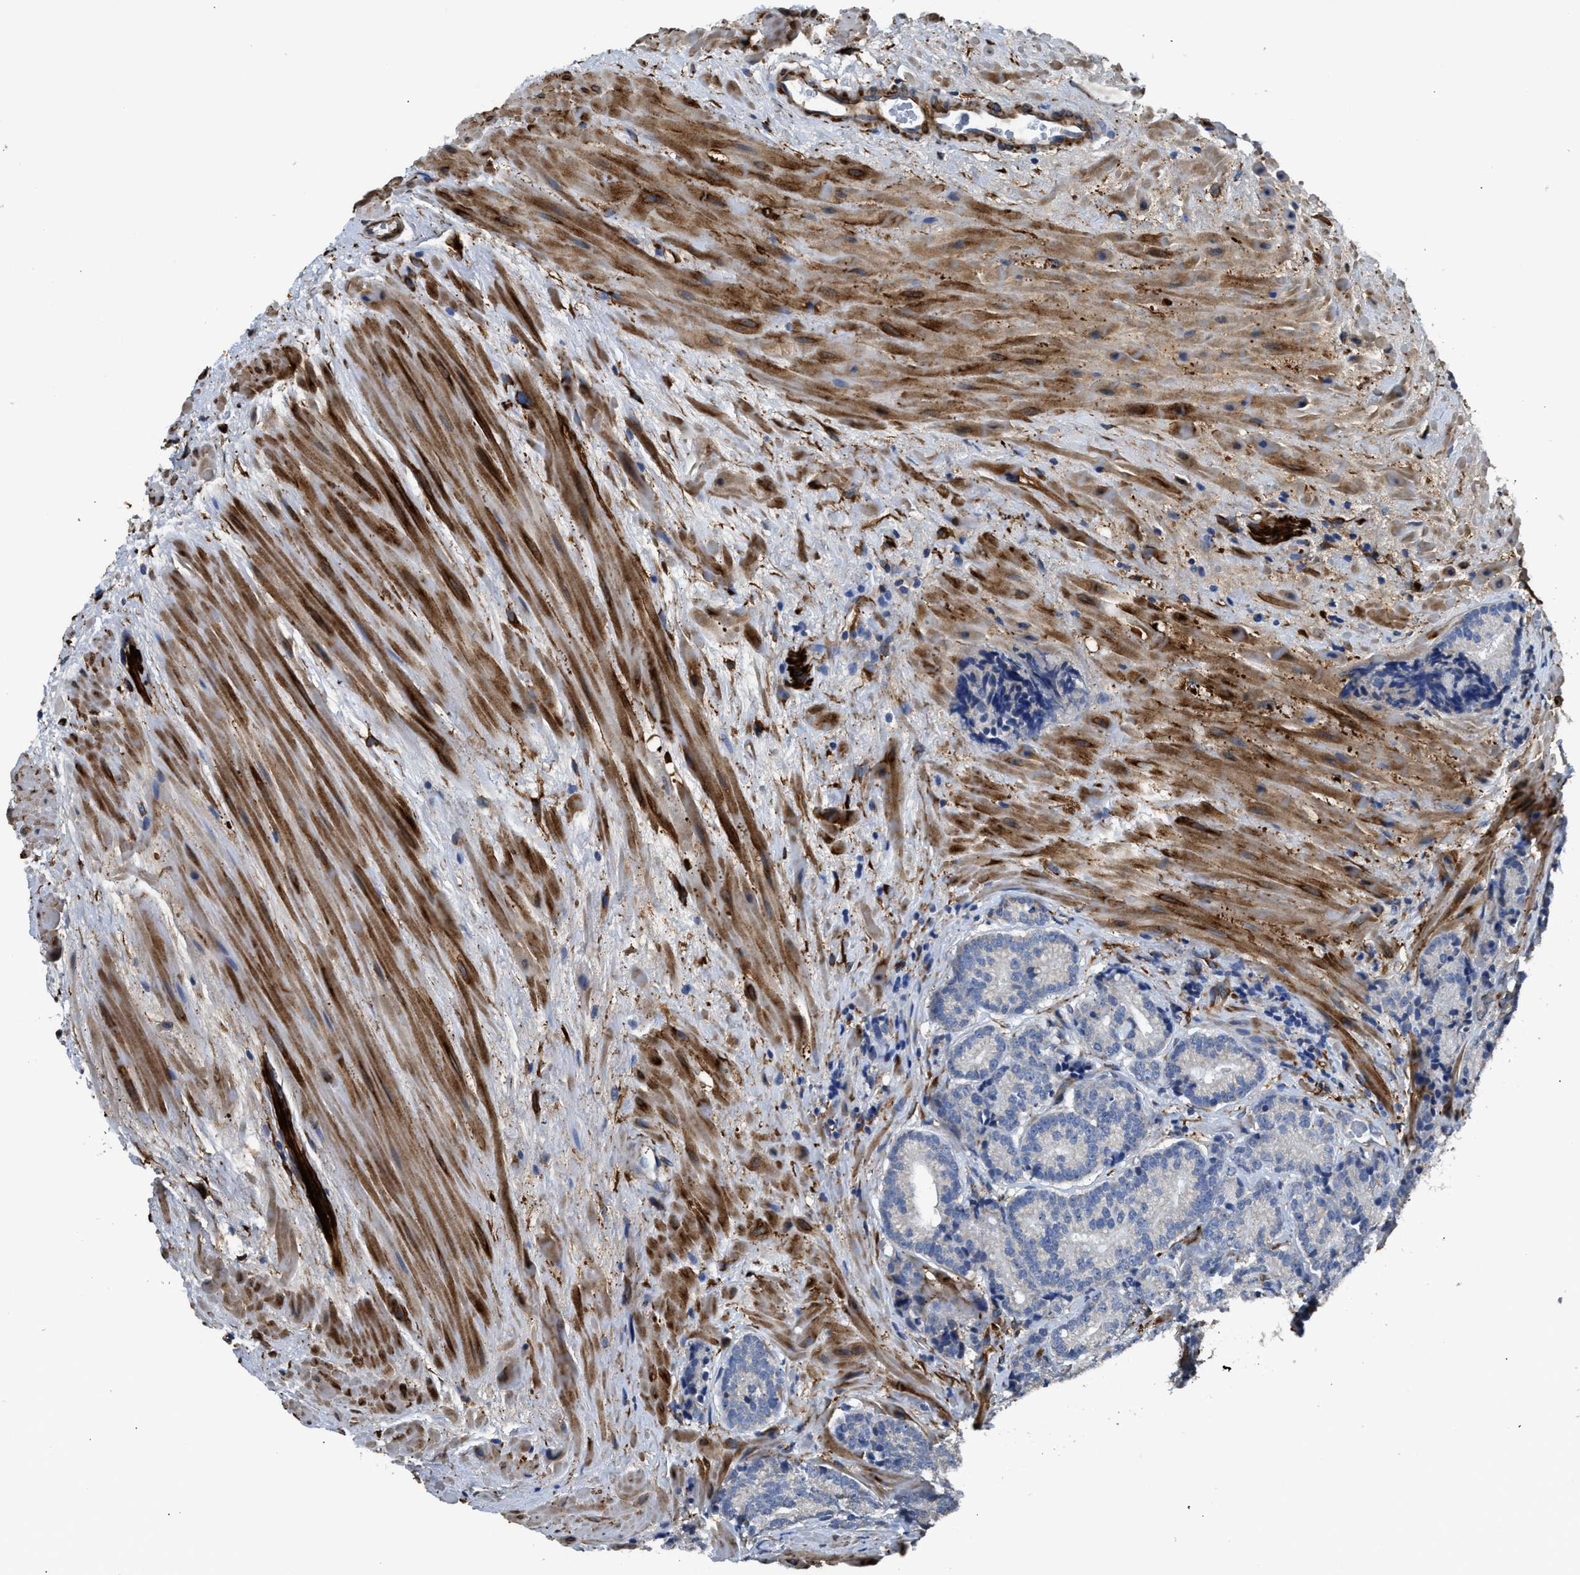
{"staining": {"intensity": "negative", "quantity": "none", "location": "none"}, "tissue": "prostate cancer", "cell_type": "Tumor cells", "image_type": "cancer", "snomed": [{"axis": "morphology", "description": "Adenocarcinoma, High grade"}, {"axis": "topography", "description": "Prostate"}], "caption": "Tumor cells are negative for protein expression in human adenocarcinoma (high-grade) (prostate).", "gene": "ZSWIM5", "patient": {"sex": "male", "age": 61}}